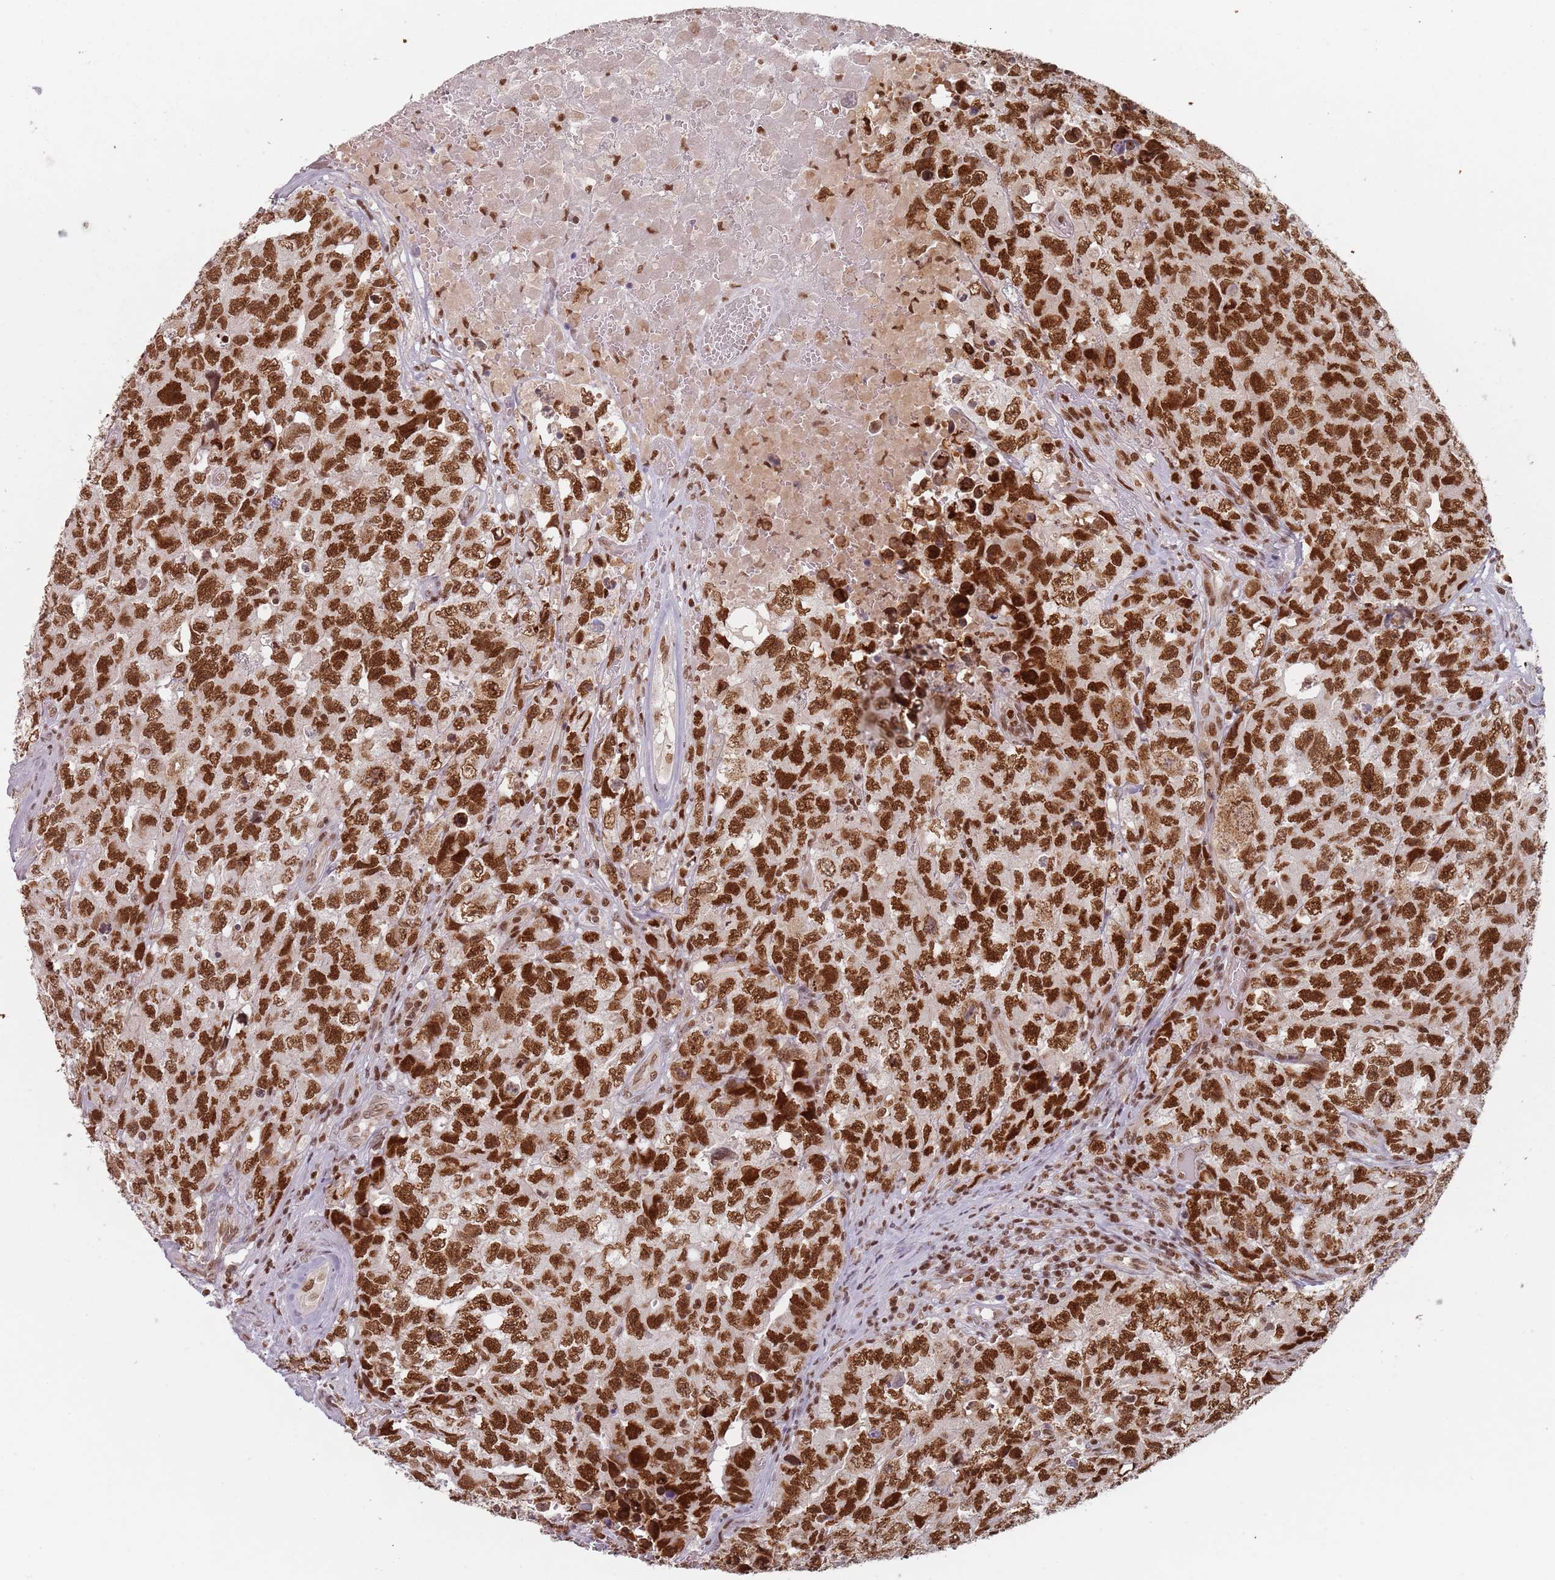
{"staining": {"intensity": "strong", "quantity": ">75%", "location": "nuclear"}, "tissue": "testis cancer", "cell_type": "Tumor cells", "image_type": "cancer", "snomed": [{"axis": "morphology", "description": "Carcinoma, Embryonal, NOS"}, {"axis": "topography", "description": "Testis"}], "caption": "Testis cancer (embryonal carcinoma) stained for a protein (brown) exhibits strong nuclear positive expression in about >75% of tumor cells.", "gene": "NUP50", "patient": {"sex": "male", "age": 31}}